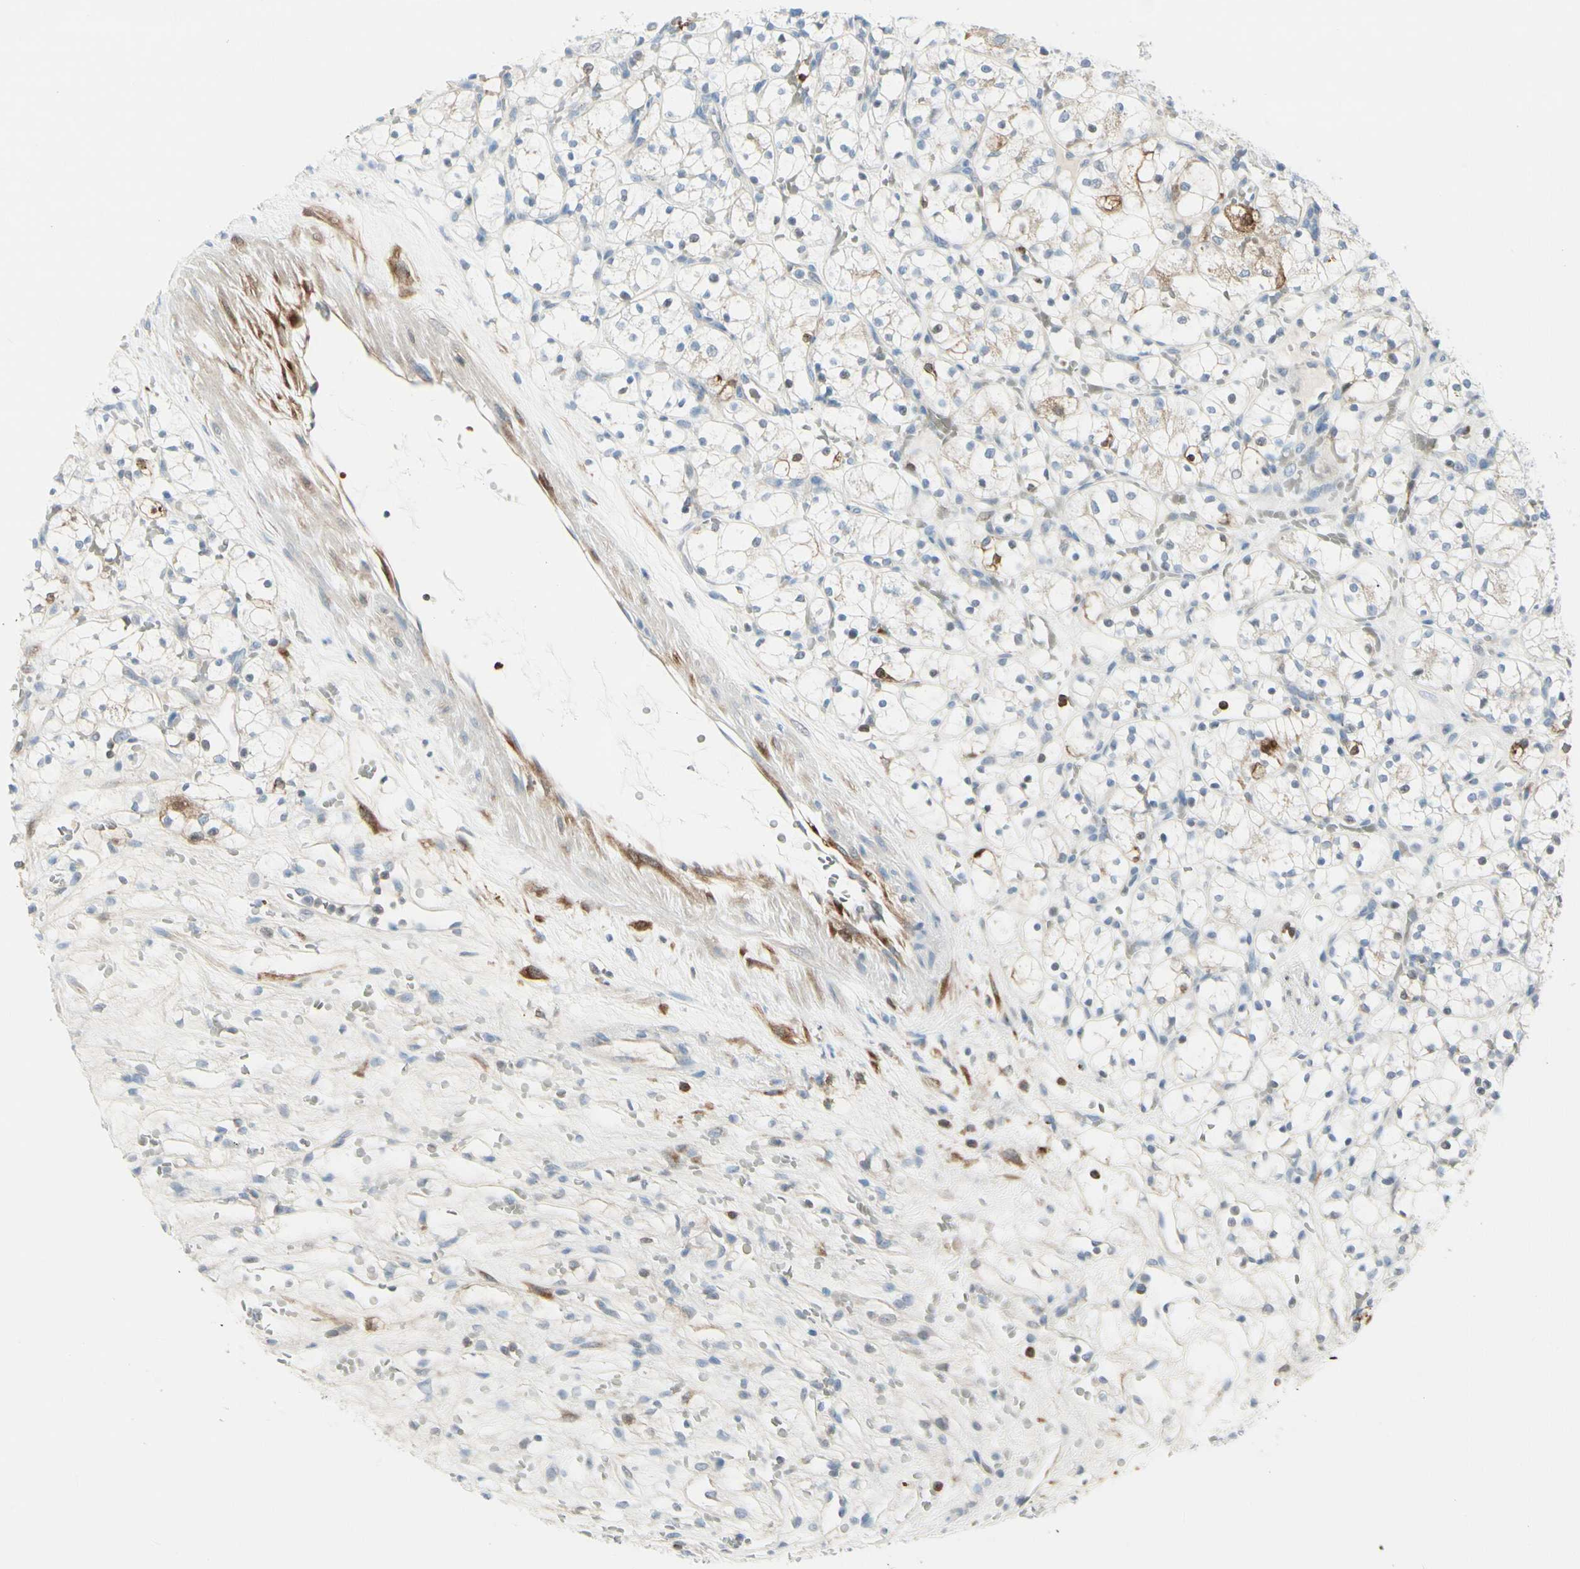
{"staining": {"intensity": "negative", "quantity": "none", "location": "none"}, "tissue": "renal cancer", "cell_type": "Tumor cells", "image_type": "cancer", "snomed": [{"axis": "morphology", "description": "Adenocarcinoma, NOS"}, {"axis": "topography", "description": "Kidney"}], "caption": "Human renal cancer (adenocarcinoma) stained for a protein using IHC shows no positivity in tumor cells.", "gene": "TRAF1", "patient": {"sex": "female", "age": 60}}